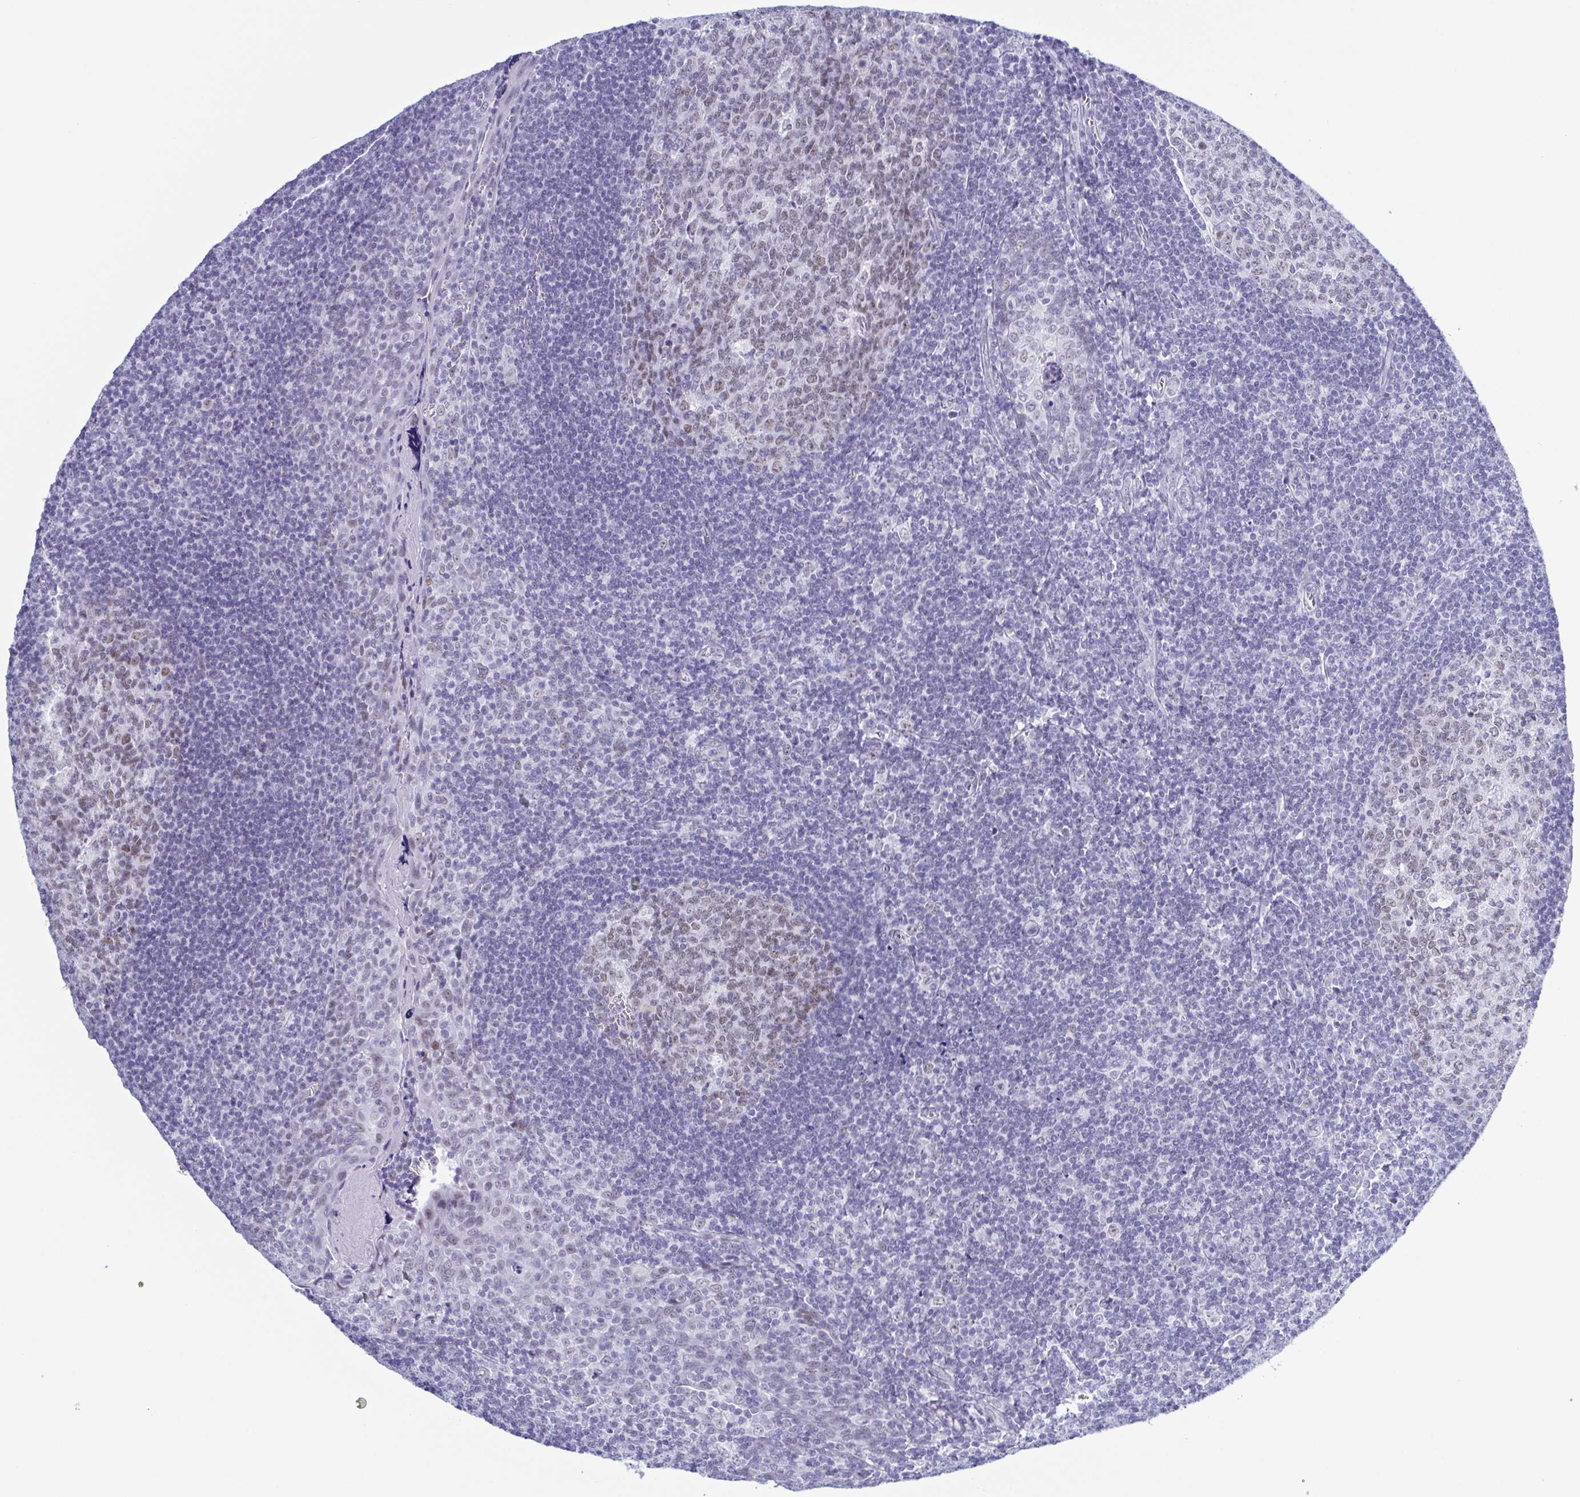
{"staining": {"intensity": "moderate", "quantity": "25%-75%", "location": "nuclear"}, "tissue": "tonsil", "cell_type": "Germinal center cells", "image_type": "normal", "snomed": [{"axis": "morphology", "description": "Normal tissue, NOS"}, {"axis": "morphology", "description": "Inflammation, NOS"}, {"axis": "topography", "description": "Tonsil"}], "caption": "IHC of normal human tonsil exhibits medium levels of moderate nuclear expression in approximately 25%-75% of germinal center cells. (Brightfield microscopy of DAB IHC at high magnification).", "gene": "SUGP2", "patient": {"sex": "female", "age": 31}}